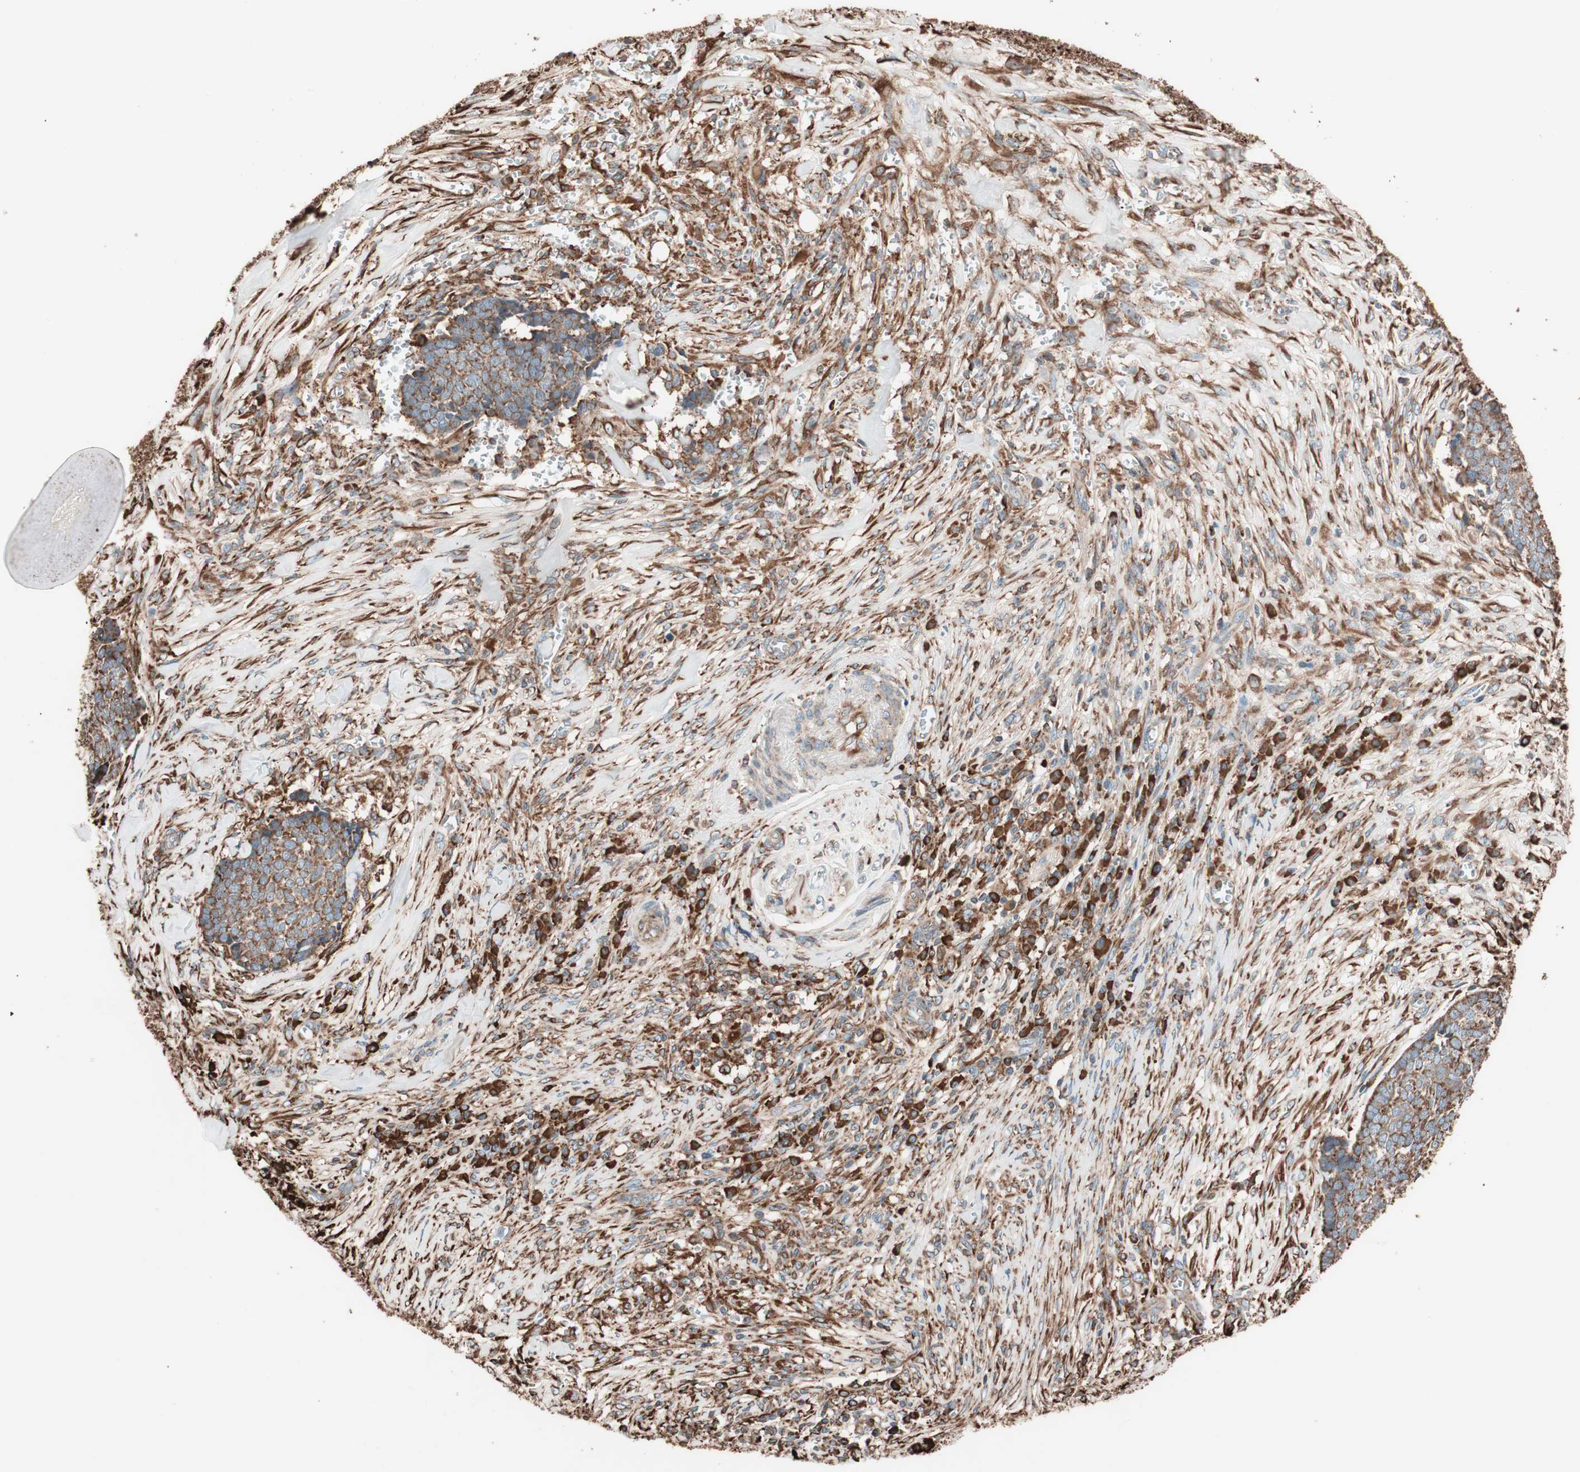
{"staining": {"intensity": "strong", "quantity": ">75%", "location": "cytoplasmic/membranous"}, "tissue": "skin cancer", "cell_type": "Tumor cells", "image_type": "cancer", "snomed": [{"axis": "morphology", "description": "Basal cell carcinoma"}, {"axis": "topography", "description": "Skin"}], "caption": "Skin cancer tissue exhibits strong cytoplasmic/membranous positivity in approximately >75% of tumor cells", "gene": "VEGFA", "patient": {"sex": "male", "age": 84}}